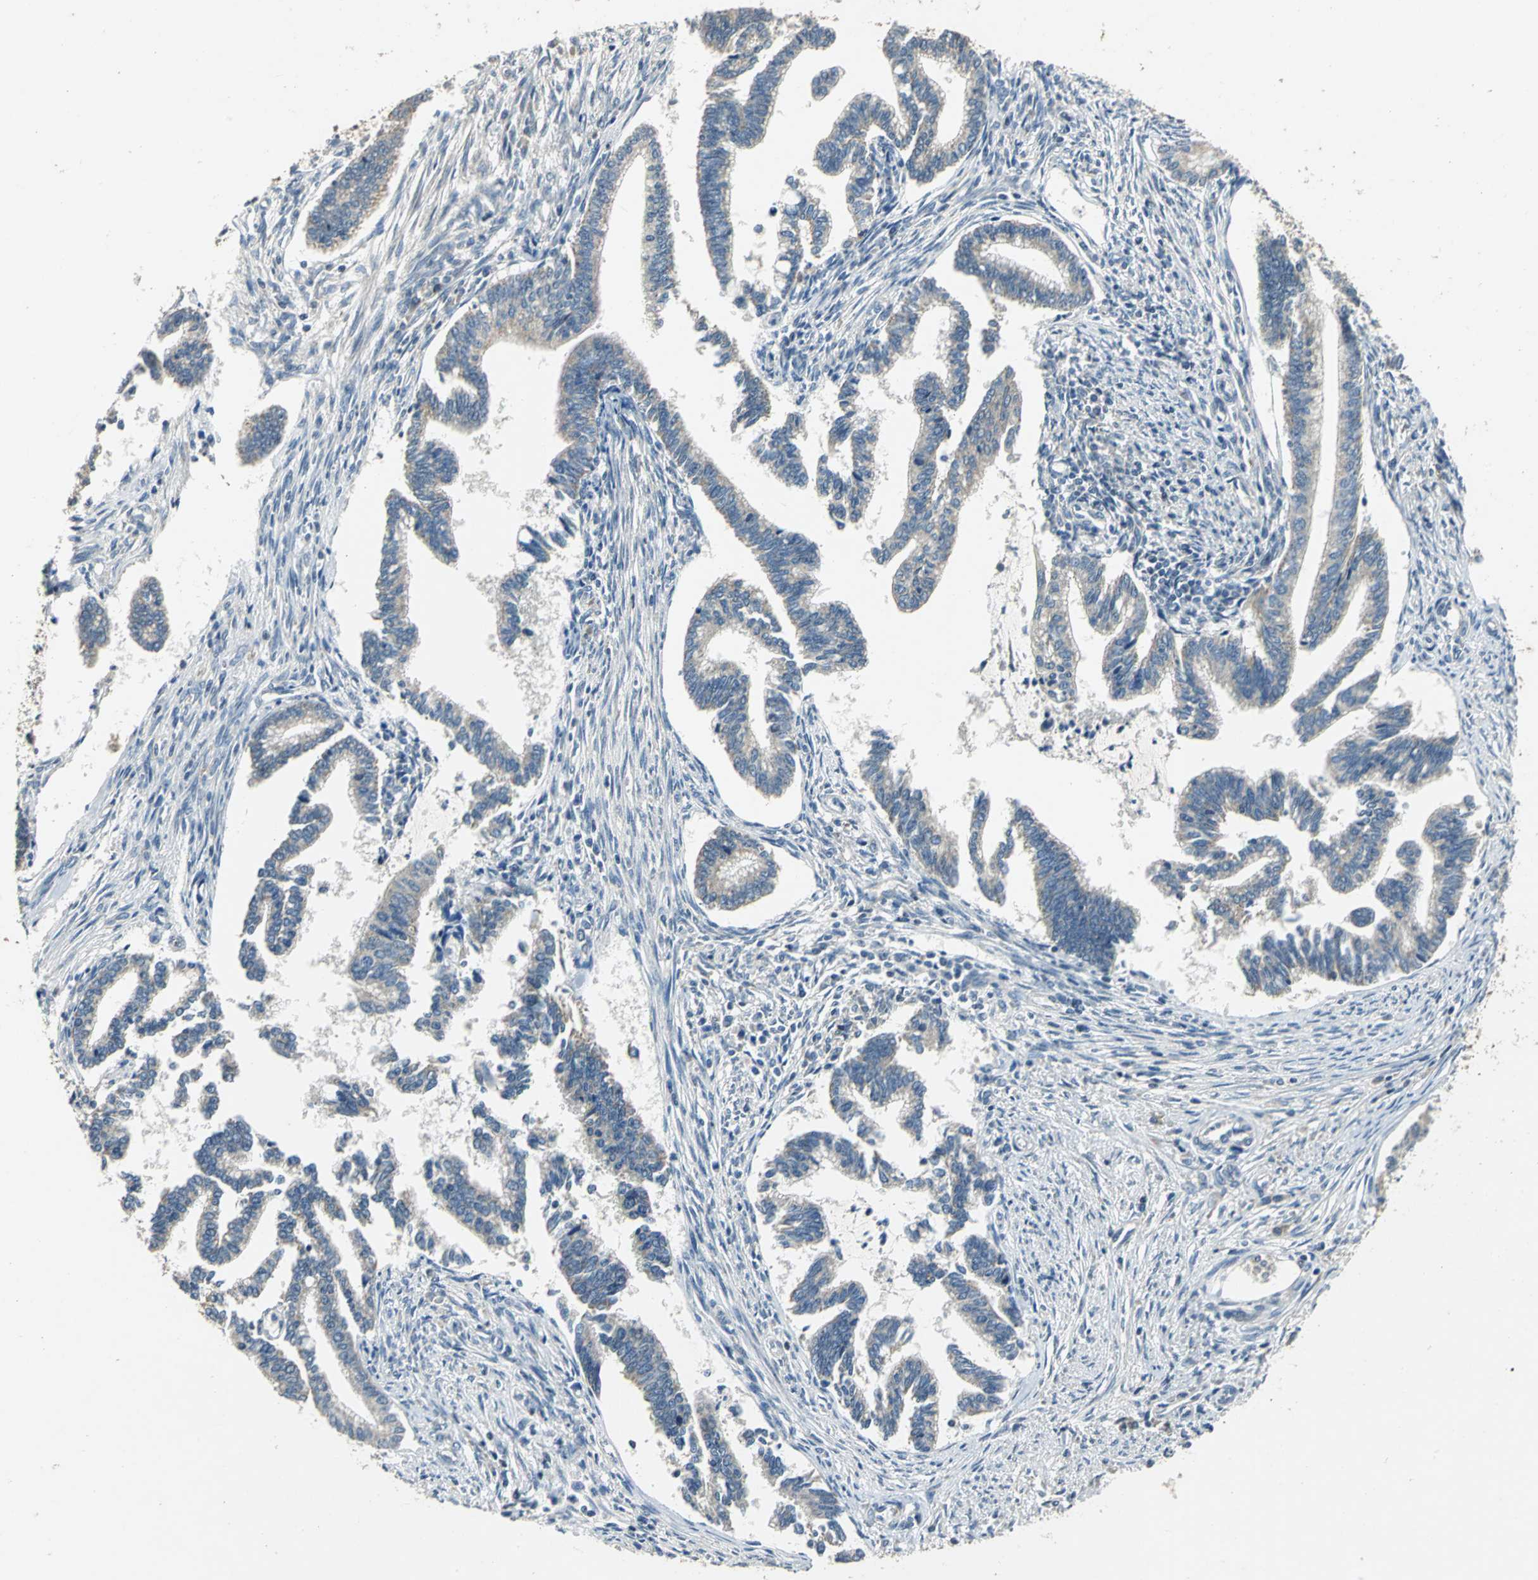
{"staining": {"intensity": "weak", "quantity": "25%-75%", "location": "cytoplasmic/membranous"}, "tissue": "cervical cancer", "cell_type": "Tumor cells", "image_type": "cancer", "snomed": [{"axis": "morphology", "description": "Adenocarcinoma, NOS"}, {"axis": "topography", "description": "Cervix"}], "caption": "This histopathology image displays IHC staining of cervical cancer, with low weak cytoplasmic/membranous staining in about 25%-75% of tumor cells.", "gene": "JADE3", "patient": {"sex": "female", "age": 36}}